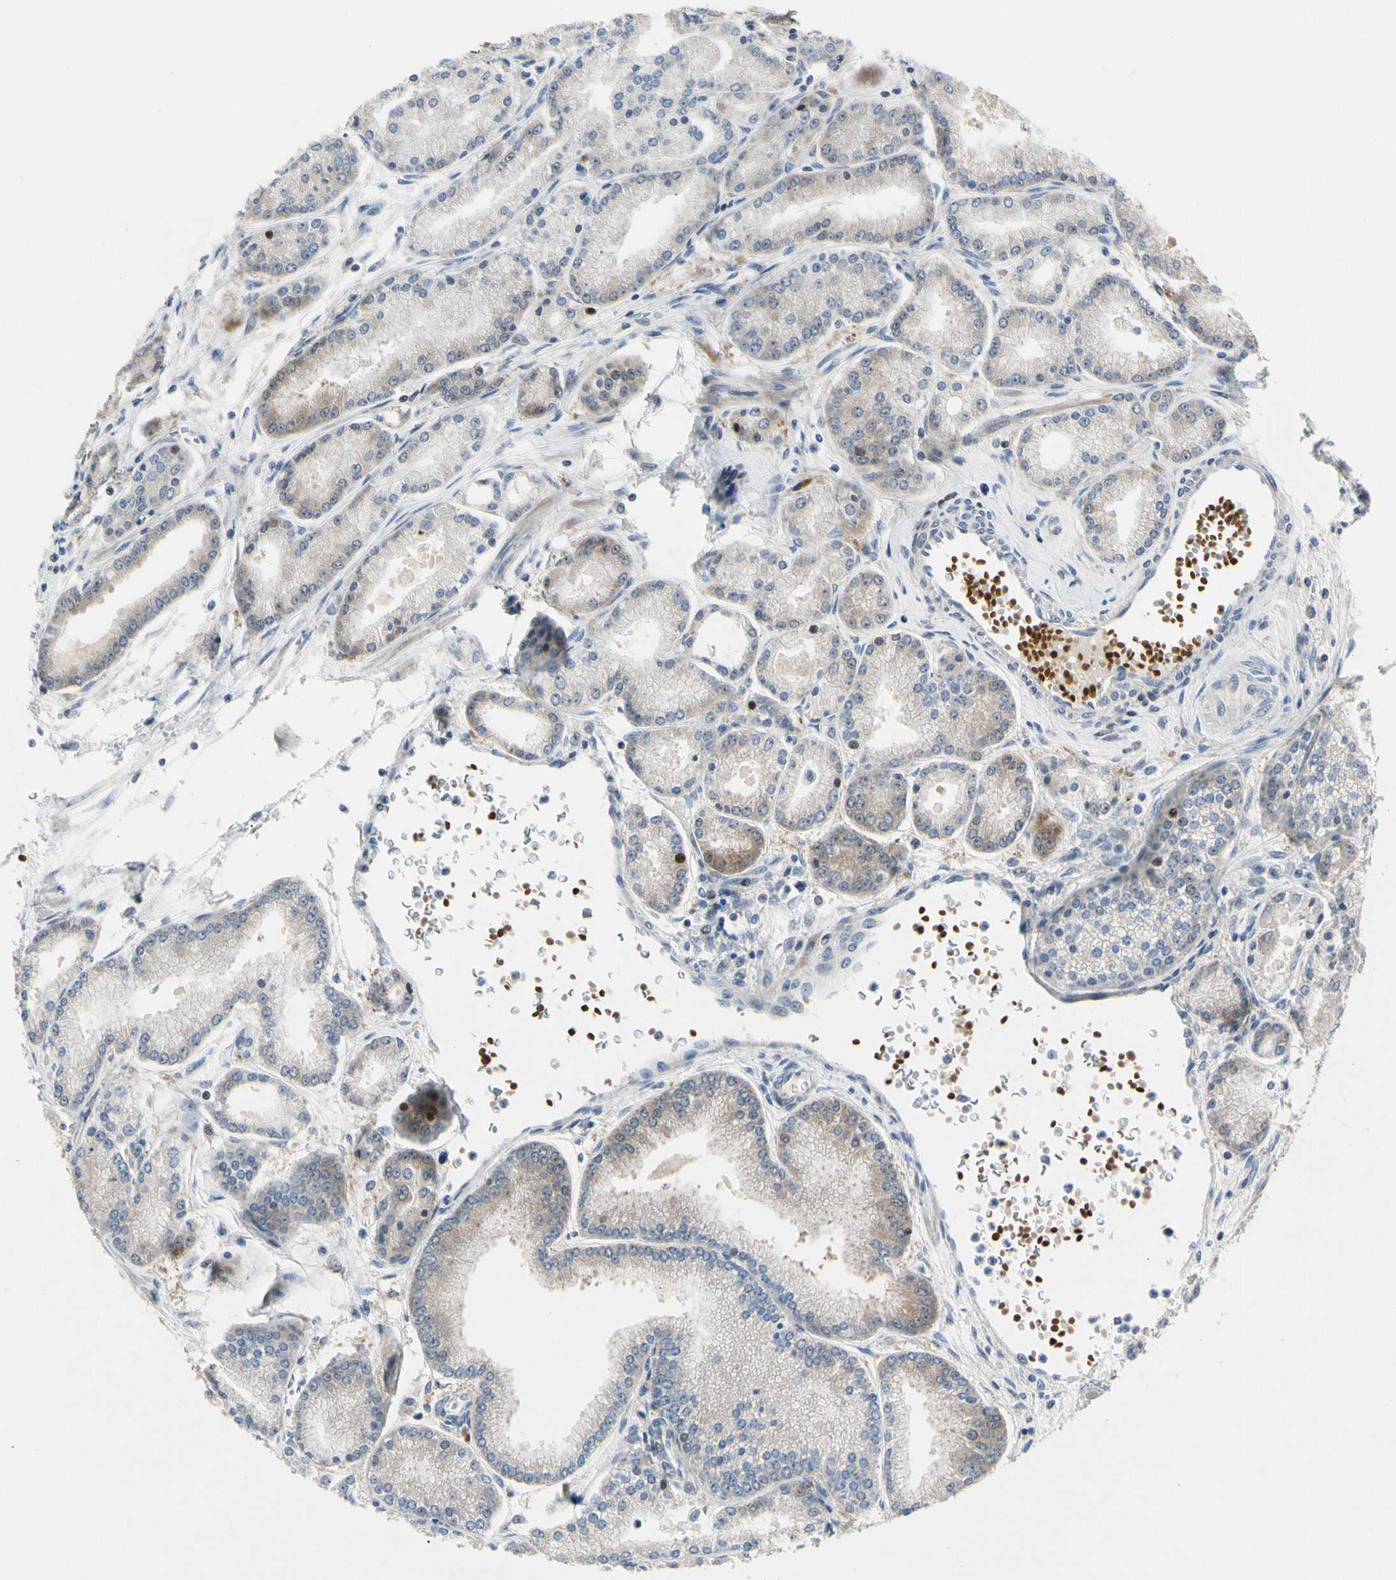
{"staining": {"intensity": "weak", "quantity": "25%-75%", "location": "cytoplasmic/membranous"}, "tissue": "prostate cancer", "cell_type": "Tumor cells", "image_type": "cancer", "snomed": [{"axis": "morphology", "description": "Adenocarcinoma, High grade"}, {"axis": "topography", "description": "Prostate"}], "caption": "High-magnification brightfield microscopy of prostate adenocarcinoma (high-grade) stained with DAB (brown) and counterstained with hematoxylin (blue). tumor cells exhibit weak cytoplasmic/membranous staining is seen in about25%-75% of cells.", "gene": "HMGCR", "patient": {"sex": "male", "age": 61}}